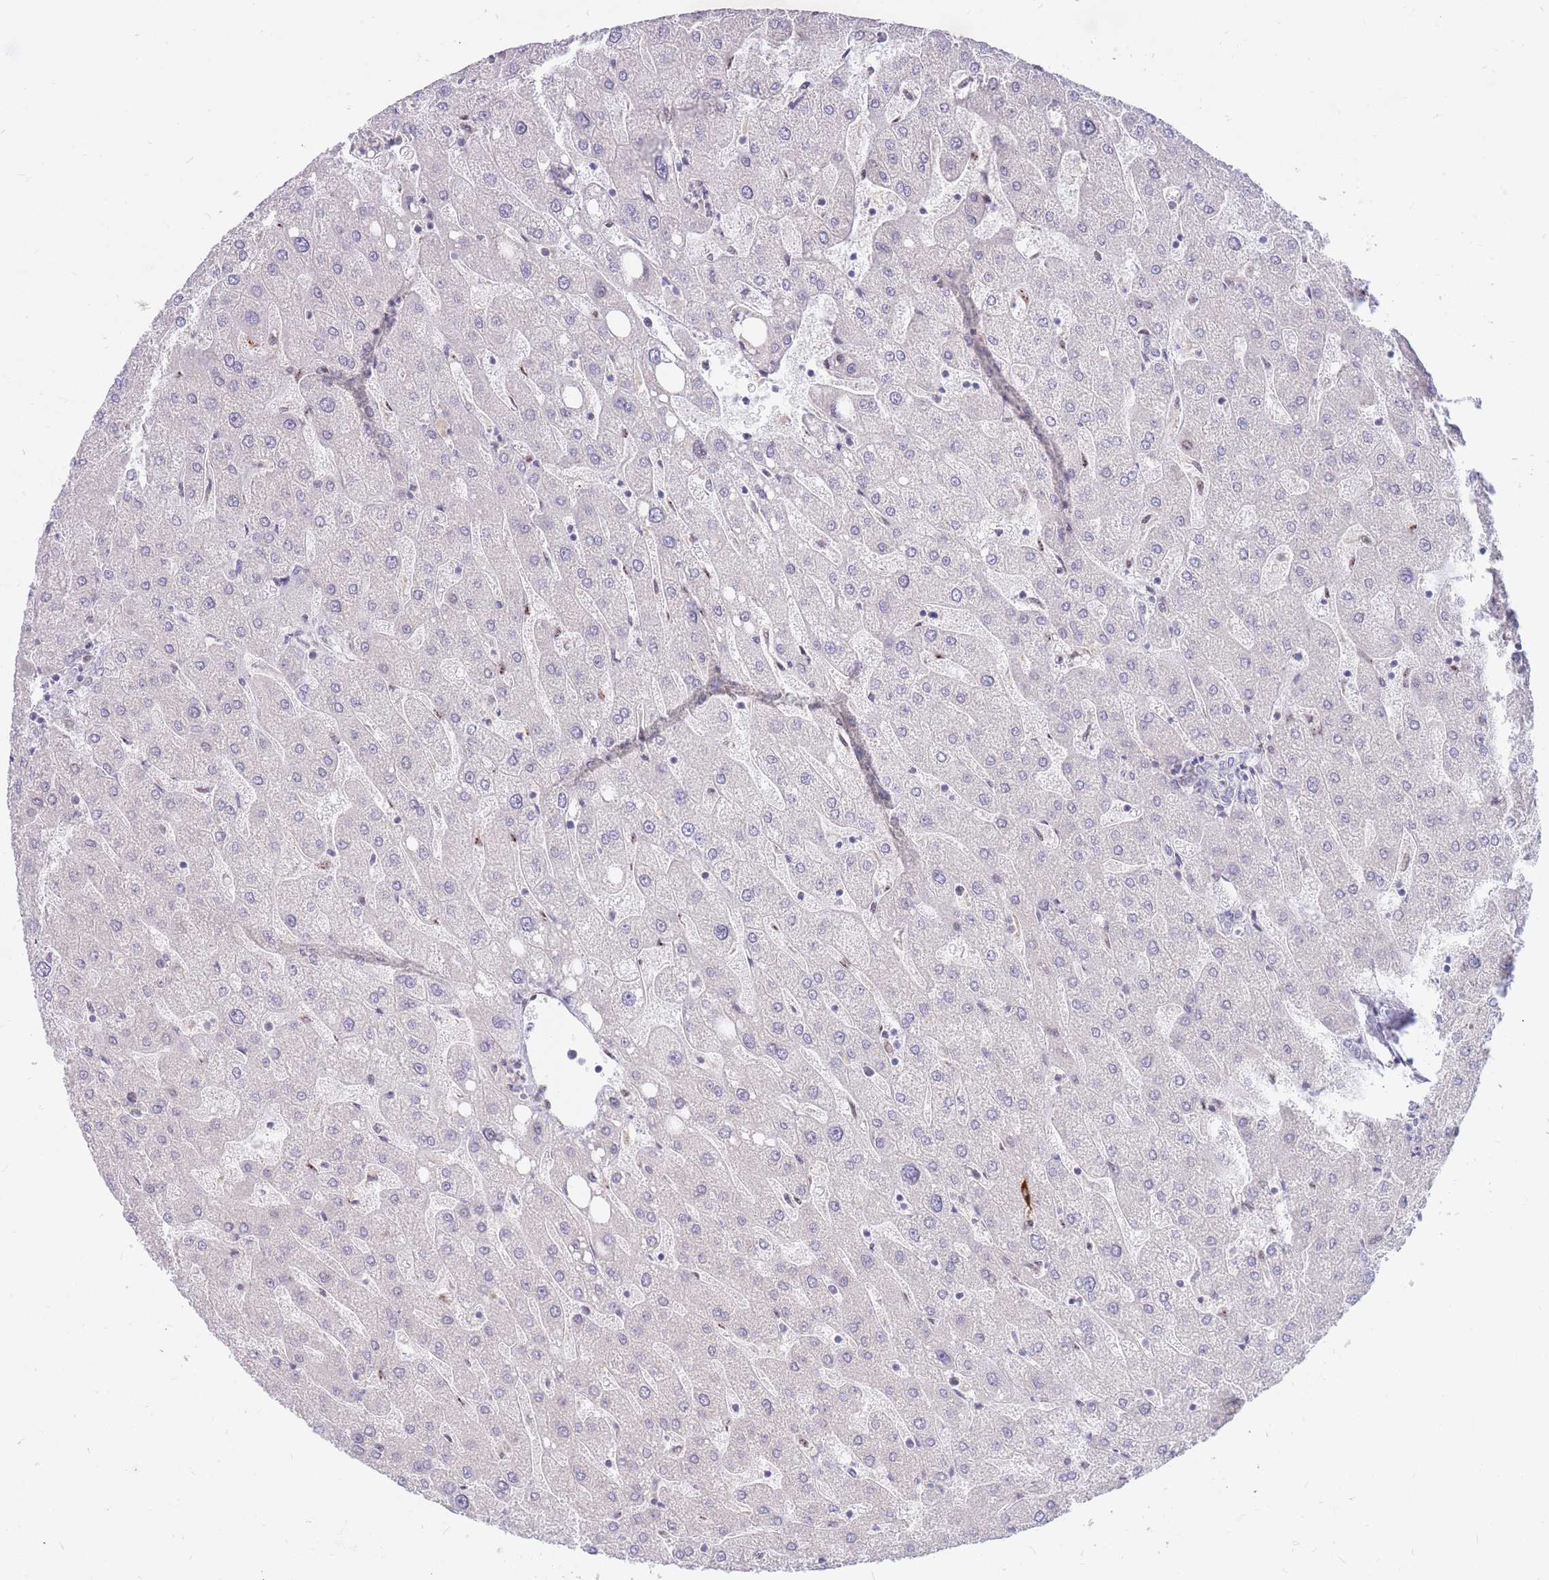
{"staining": {"intensity": "negative", "quantity": "none", "location": "none"}, "tissue": "liver", "cell_type": "Cholangiocytes", "image_type": "normal", "snomed": [{"axis": "morphology", "description": "Normal tissue, NOS"}, {"axis": "topography", "description": "Liver"}], "caption": "A high-resolution photomicrograph shows immunohistochemistry (IHC) staining of benign liver, which reveals no significant expression in cholangiocytes.", "gene": "ERICH6B", "patient": {"sex": "male", "age": 67}}